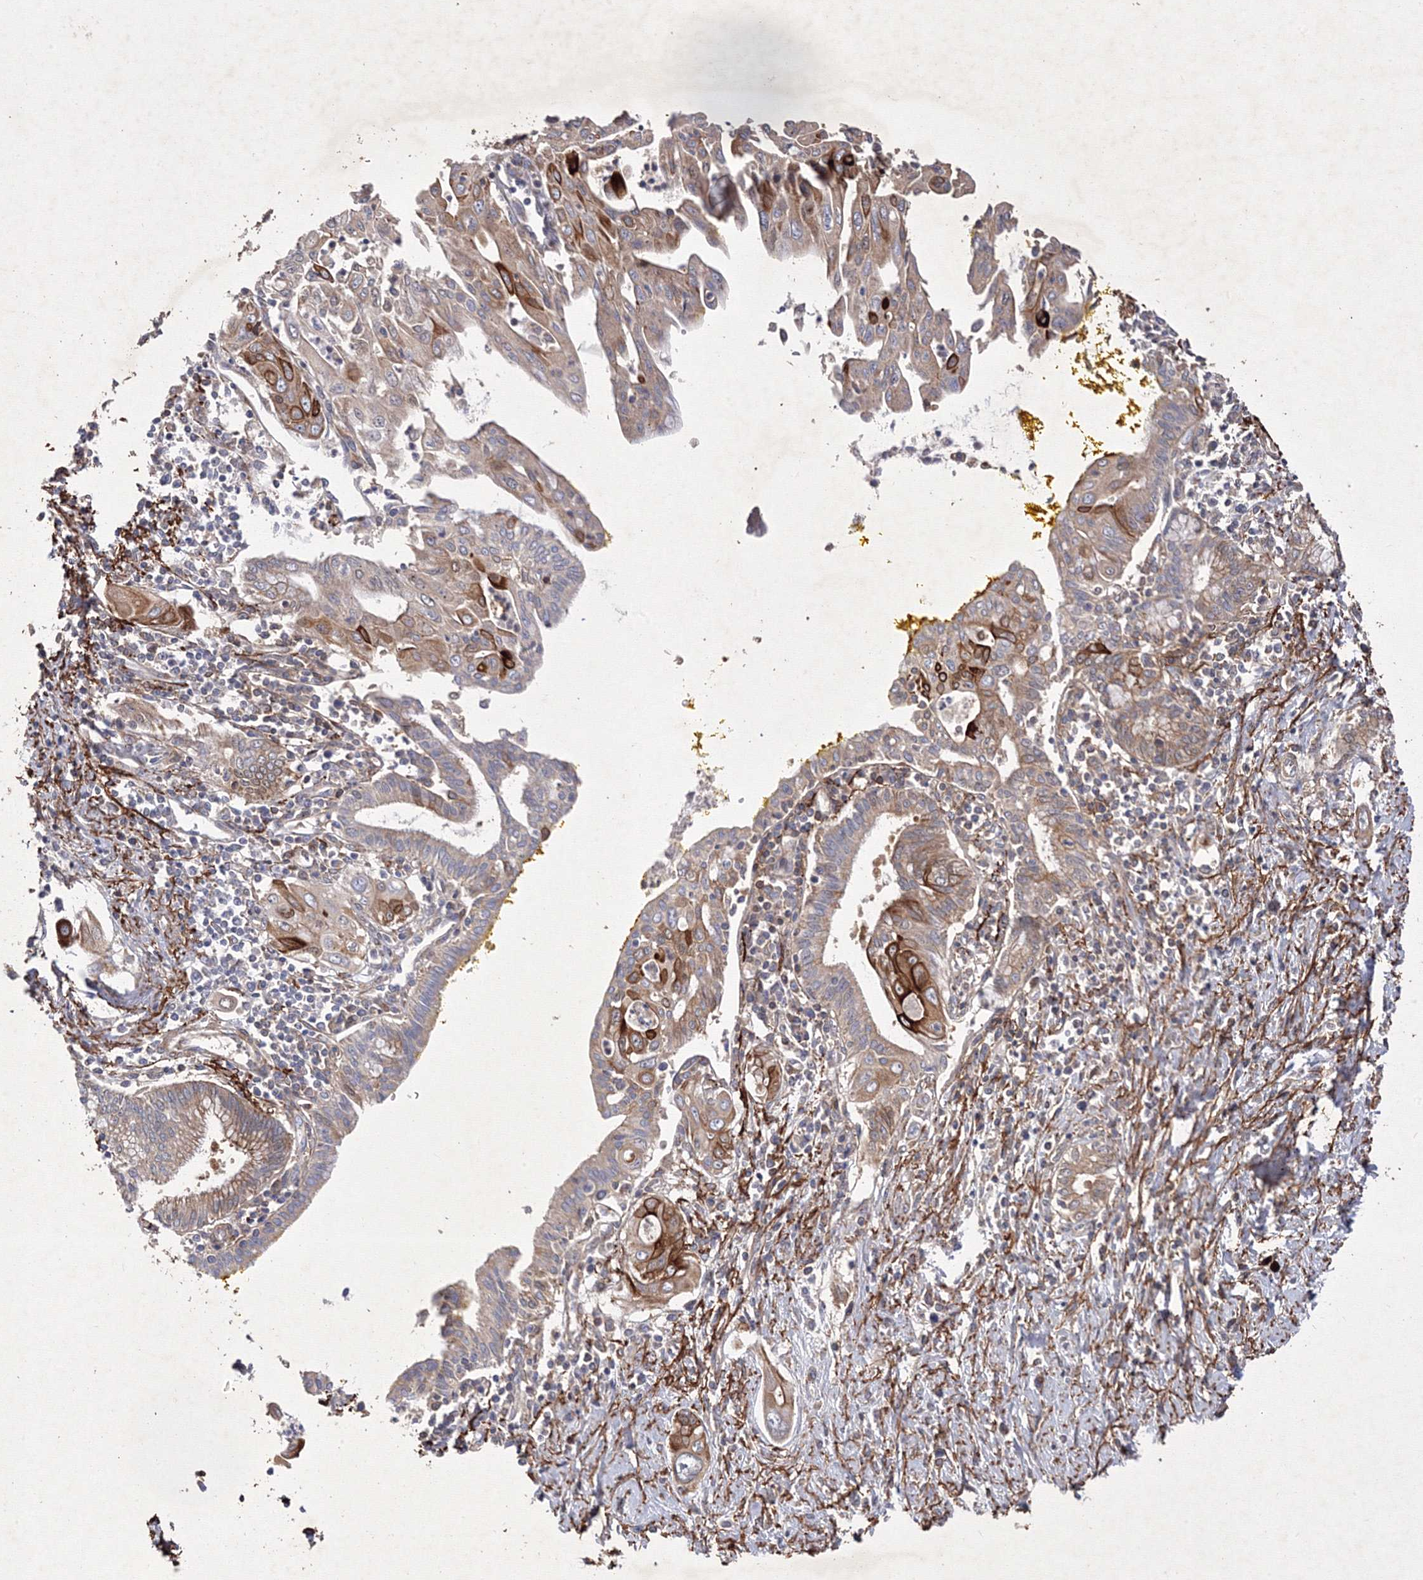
{"staining": {"intensity": "strong", "quantity": "25%-75%", "location": "cytoplasmic/membranous"}, "tissue": "pancreatic cancer", "cell_type": "Tumor cells", "image_type": "cancer", "snomed": [{"axis": "morphology", "description": "Adenocarcinoma, NOS"}, {"axis": "topography", "description": "Pancreas"}], "caption": "Strong cytoplasmic/membranous protein staining is present in about 25%-75% of tumor cells in pancreatic cancer (adenocarcinoma).", "gene": "SNX18", "patient": {"sex": "male", "age": 58}}